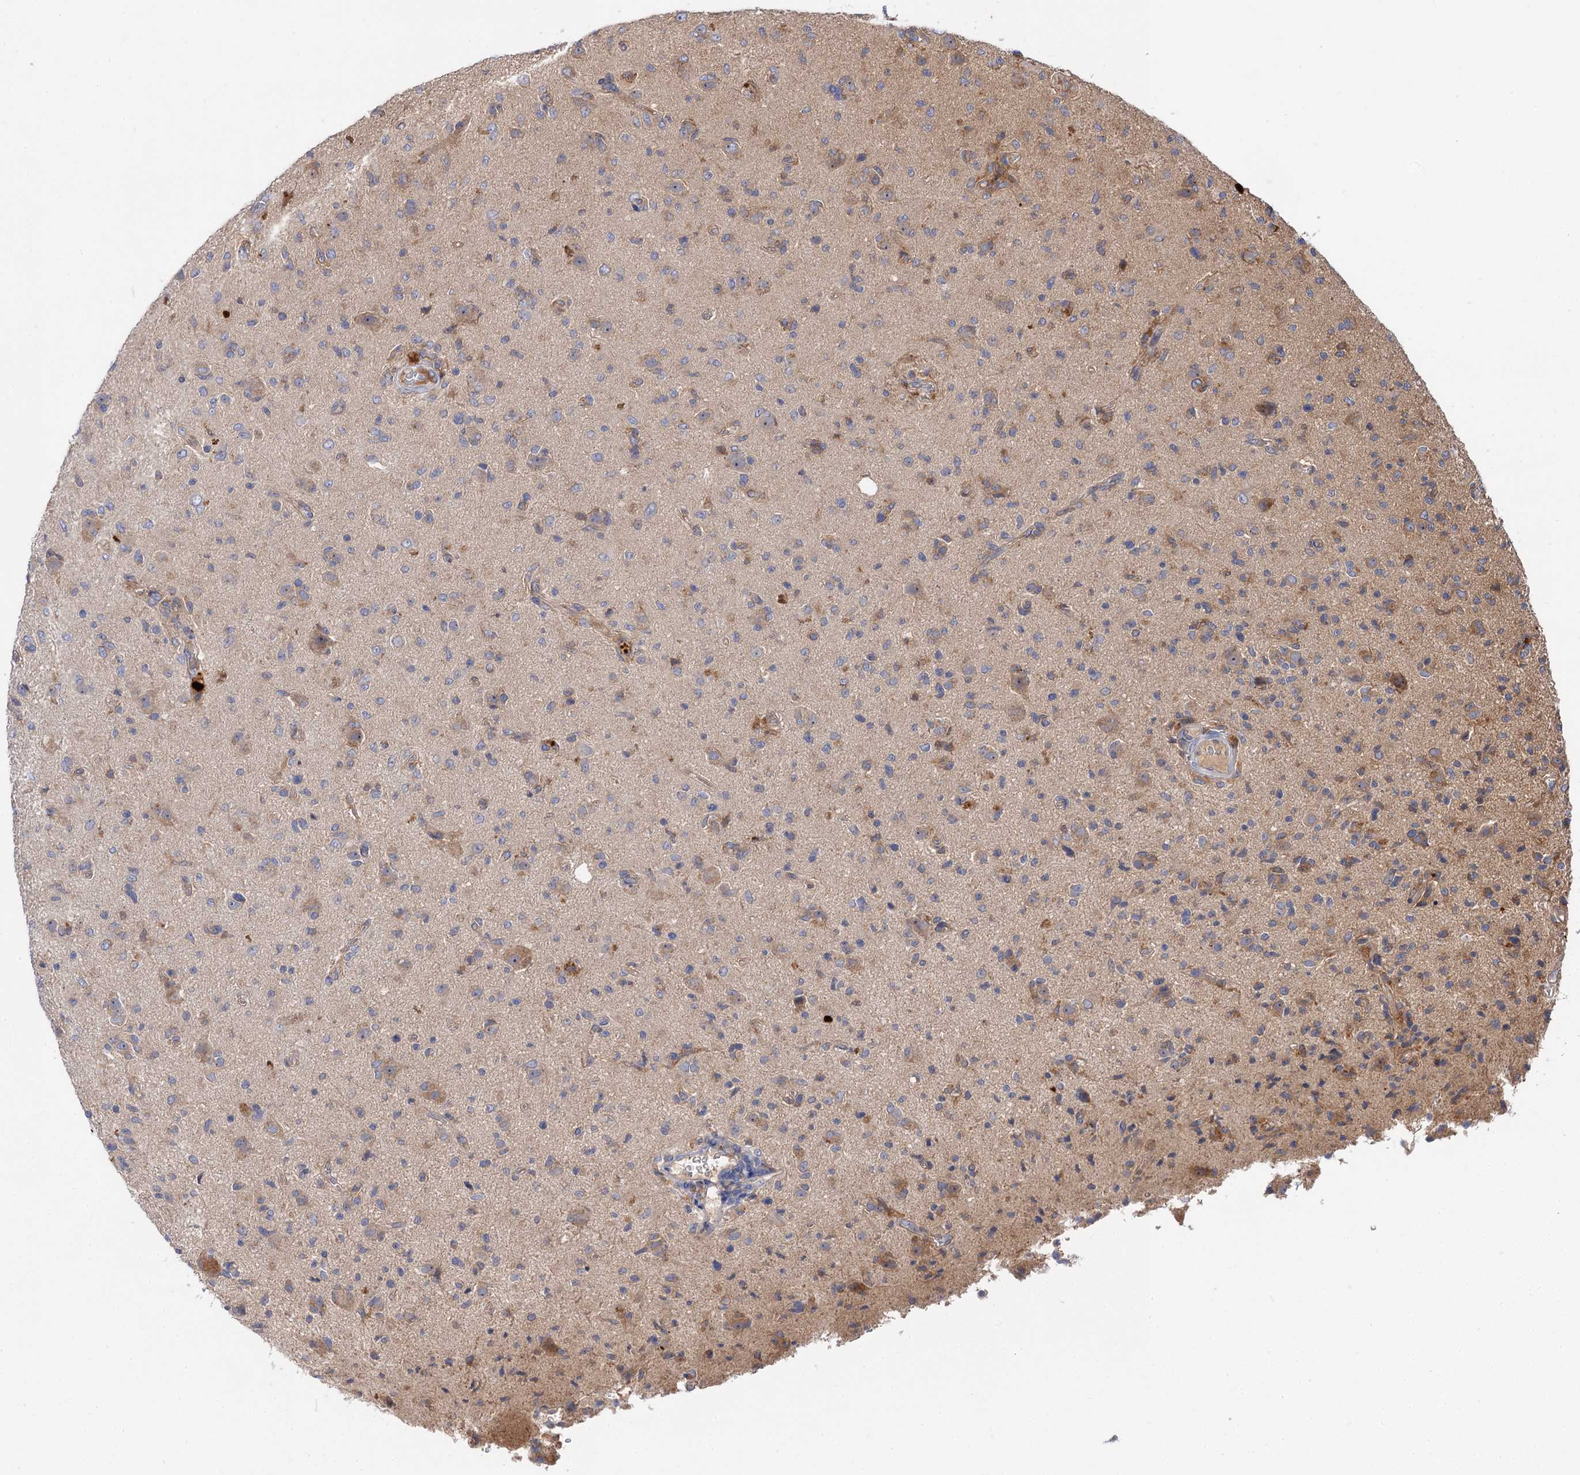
{"staining": {"intensity": "negative", "quantity": "none", "location": "none"}, "tissue": "glioma", "cell_type": "Tumor cells", "image_type": "cancer", "snomed": [{"axis": "morphology", "description": "Glioma, malignant, High grade"}, {"axis": "topography", "description": "Brain"}], "caption": "Image shows no significant protein positivity in tumor cells of glioma.", "gene": "PATL1", "patient": {"sex": "female", "age": 57}}